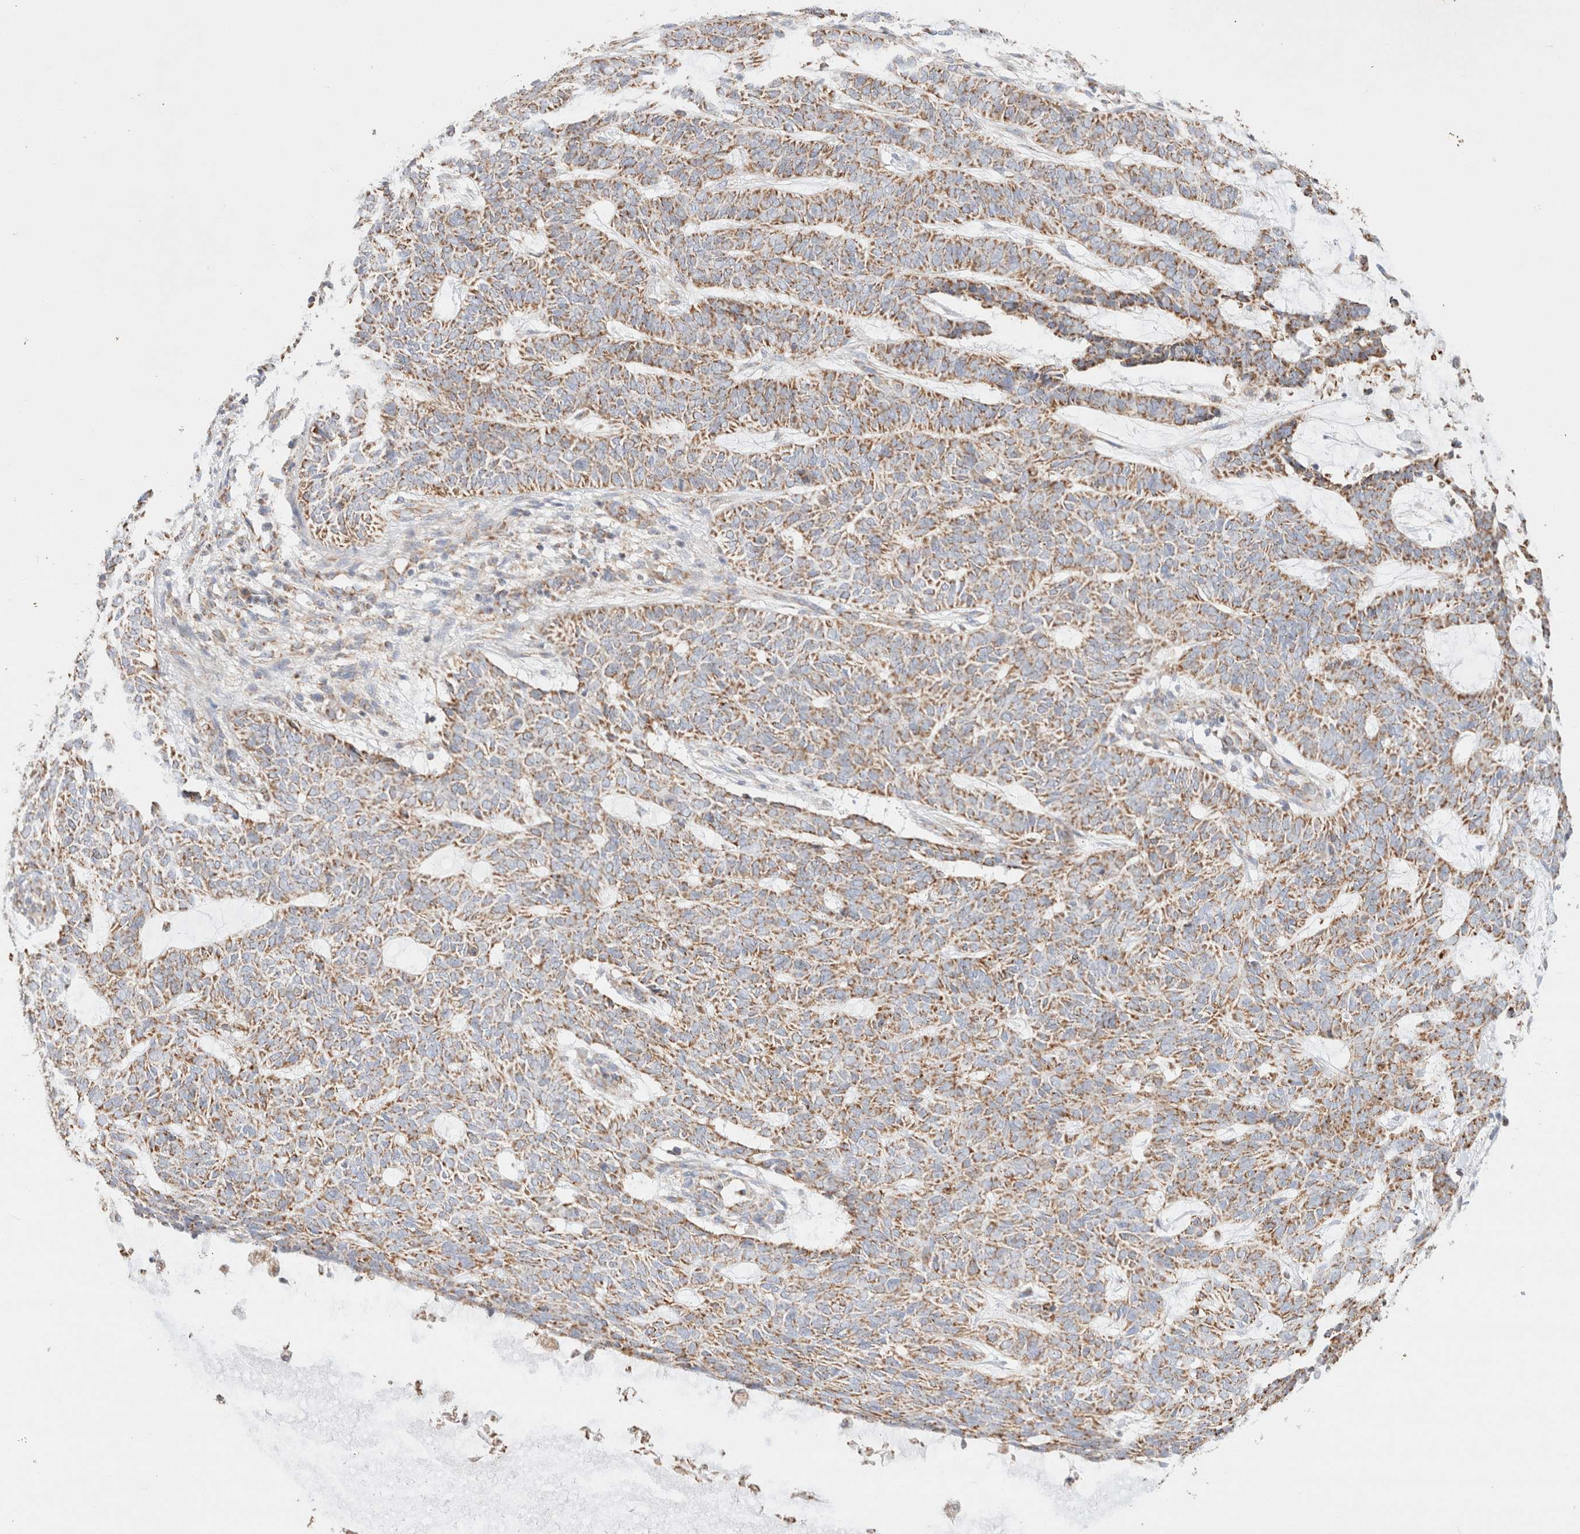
{"staining": {"intensity": "moderate", "quantity": ">75%", "location": "cytoplasmic/membranous"}, "tissue": "skin cancer", "cell_type": "Tumor cells", "image_type": "cancer", "snomed": [{"axis": "morphology", "description": "Basal cell carcinoma"}, {"axis": "topography", "description": "Skin"}], "caption": "A histopathology image showing moderate cytoplasmic/membranous staining in approximately >75% of tumor cells in skin cancer, as visualized by brown immunohistochemical staining.", "gene": "PHB2", "patient": {"sex": "male", "age": 87}}